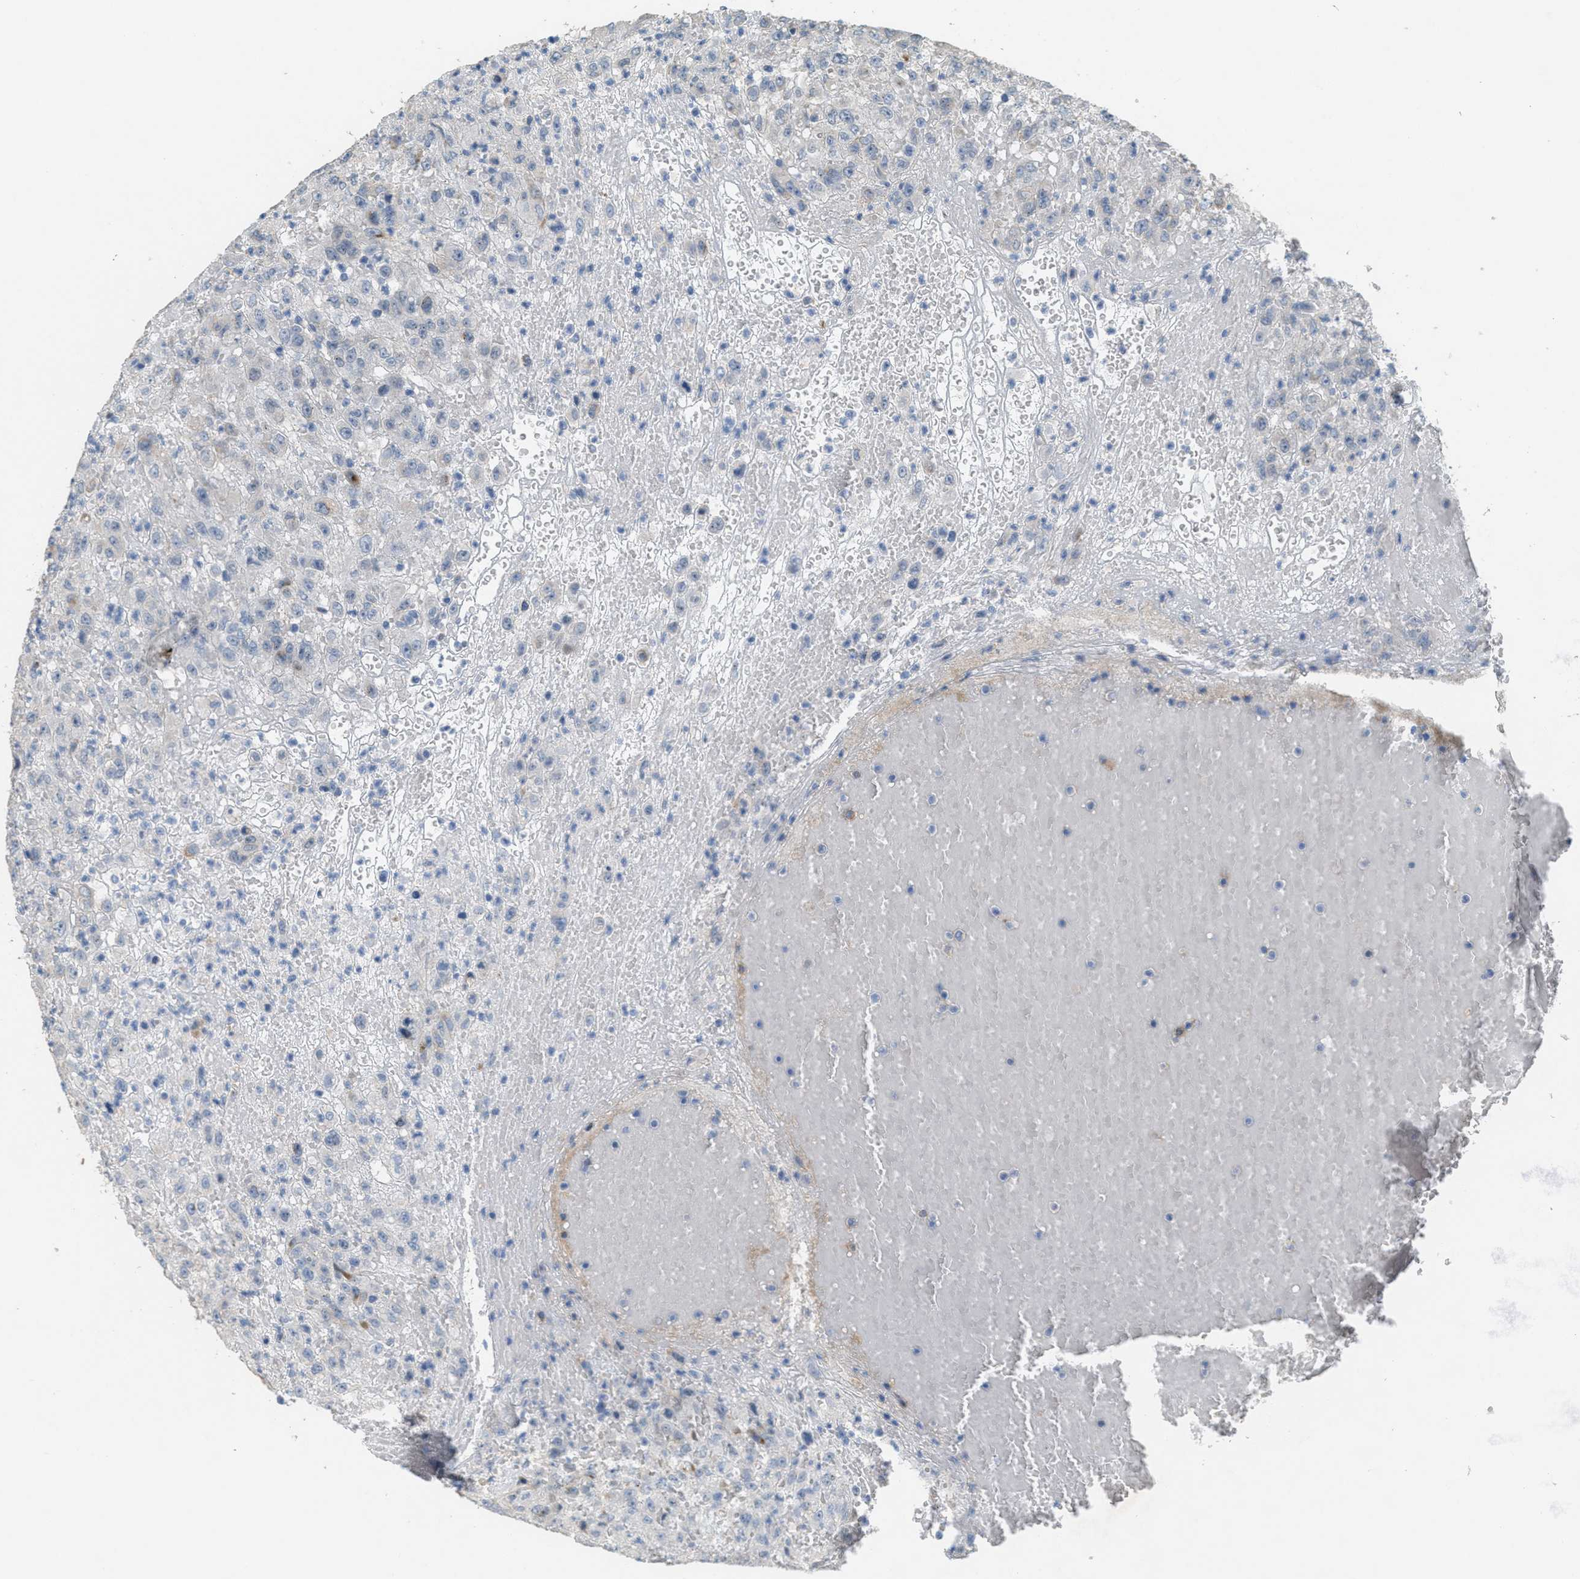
{"staining": {"intensity": "negative", "quantity": "none", "location": "none"}, "tissue": "urothelial cancer", "cell_type": "Tumor cells", "image_type": "cancer", "snomed": [{"axis": "morphology", "description": "Urothelial carcinoma, High grade"}, {"axis": "topography", "description": "Urinary bladder"}], "caption": "IHC of urothelial cancer demonstrates no staining in tumor cells.", "gene": "ADCY5", "patient": {"sex": "male", "age": 46}}